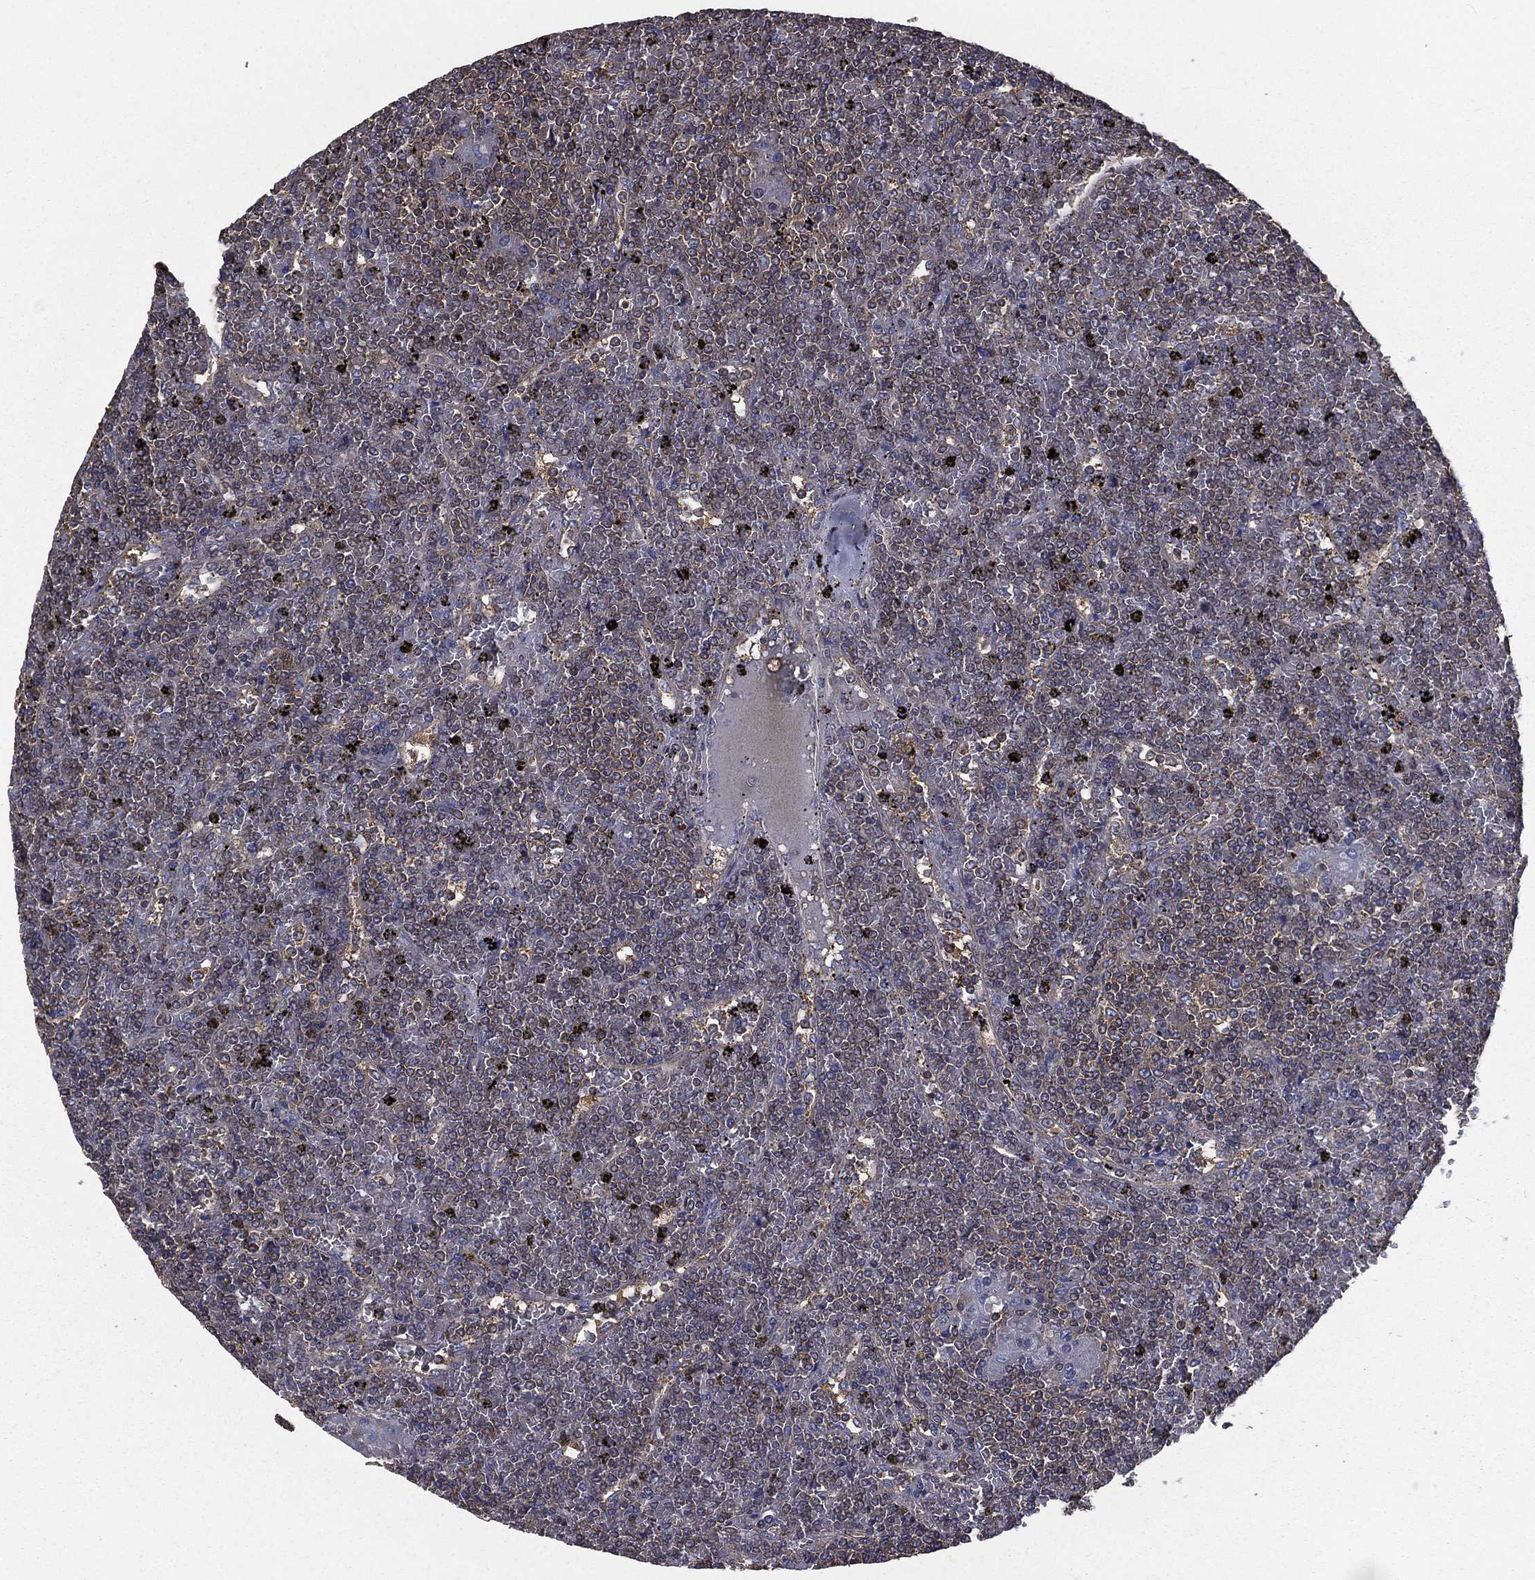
{"staining": {"intensity": "negative", "quantity": "none", "location": "none"}, "tissue": "lymphoma", "cell_type": "Tumor cells", "image_type": "cancer", "snomed": [{"axis": "morphology", "description": "Malignant lymphoma, non-Hodgkin's type, Low grade"}, {"axis": "topography", "description": "Spleen"}], "caption": "Immunohistochemistry (IHC) image of lymphoma stained for a protein (brown), which exhibits no staining in tumor cells.", "gene": "SARS1", "patient": {"sex": "female", "age": 19}}